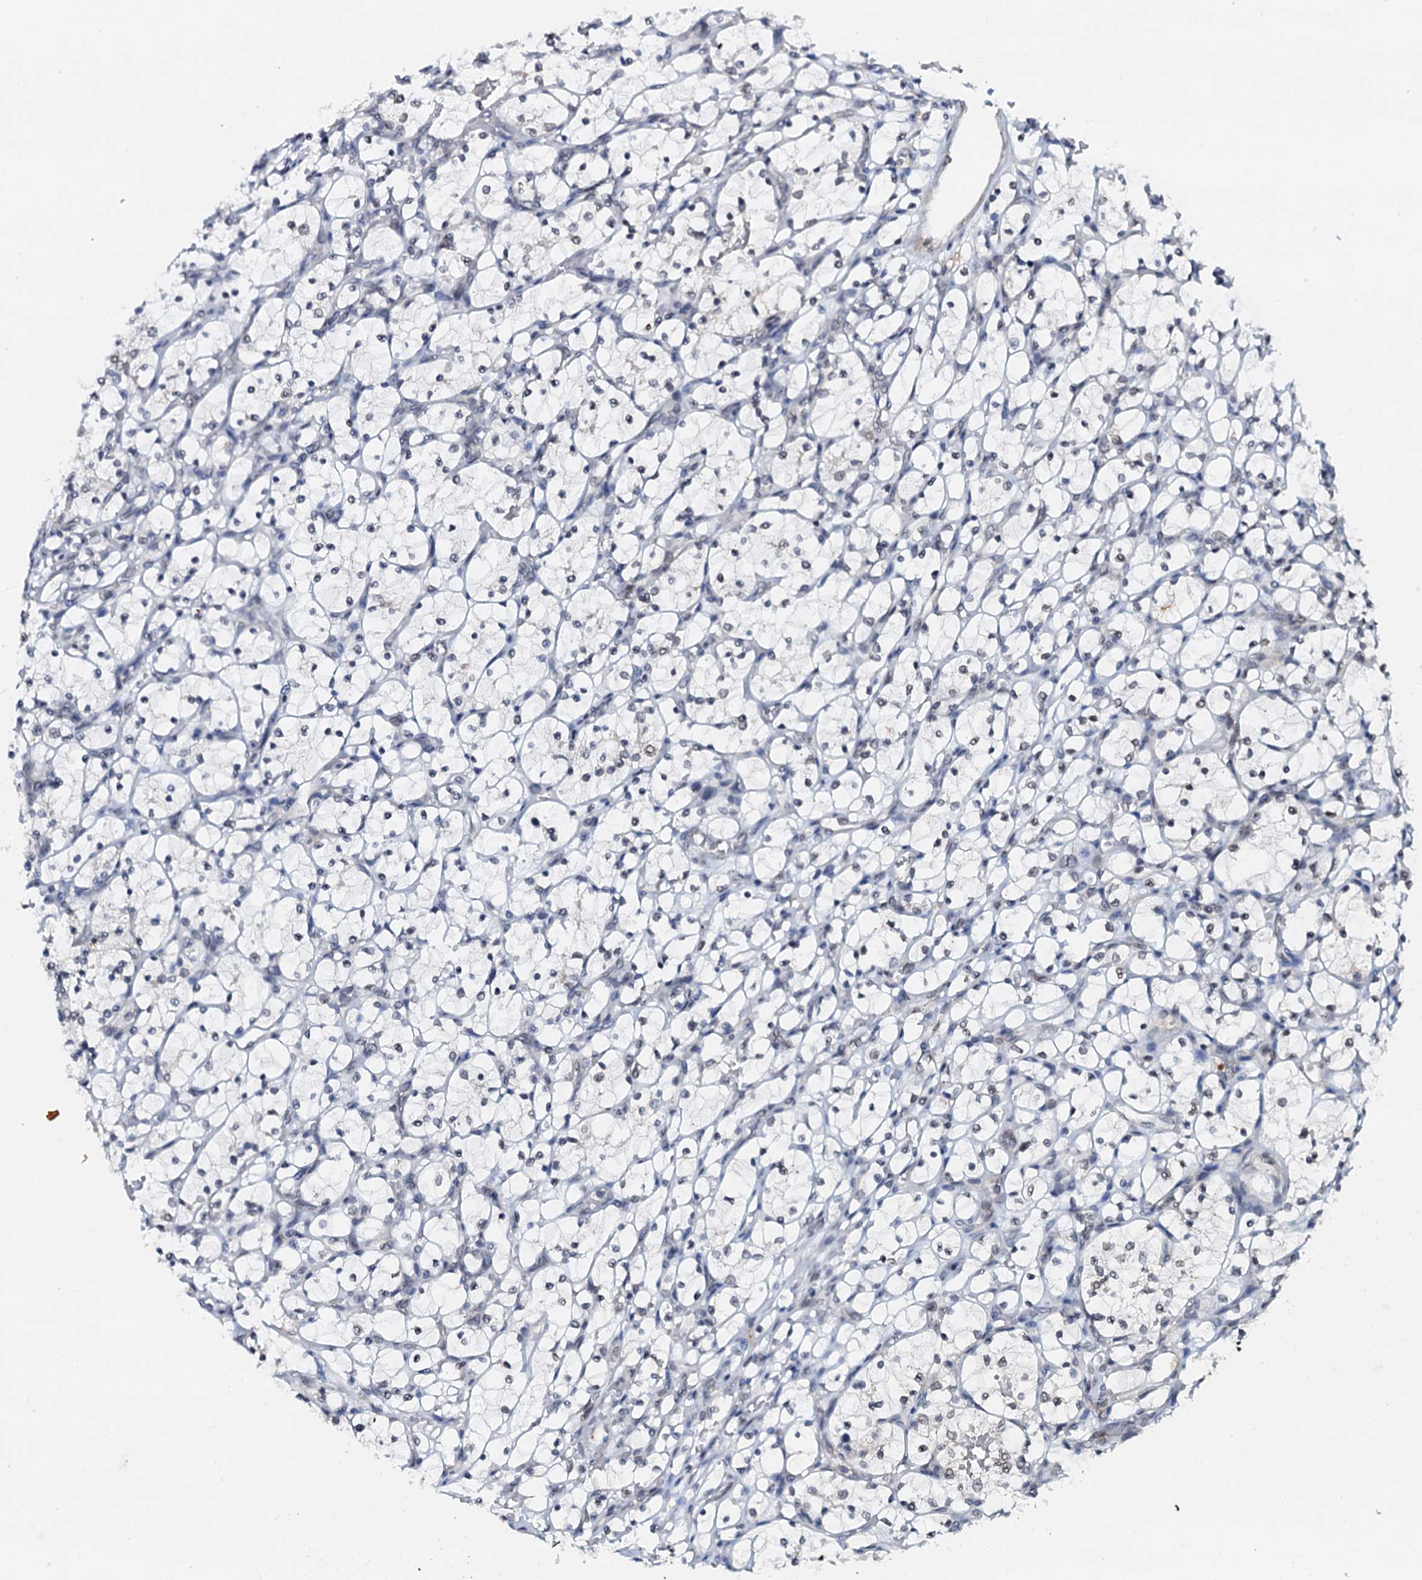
{"staining": {"intensity": "negative", "quantity": "none", "location": "none"}, "tissue": "renal cancer", "cell_type": "Tumor cells", "image_type": "cancer", "snomed": [{"axis": "morphology", "description": "Adenocarcinoma, NOS"}, {"axis": "topography", "description": "Kidney"}], "caption": "This is an immunohistochemistry image of renal cancer. There is no staining in tumor cells.", "gene": "SNTA1", "patient": {"sex": "female", "age": 69}}